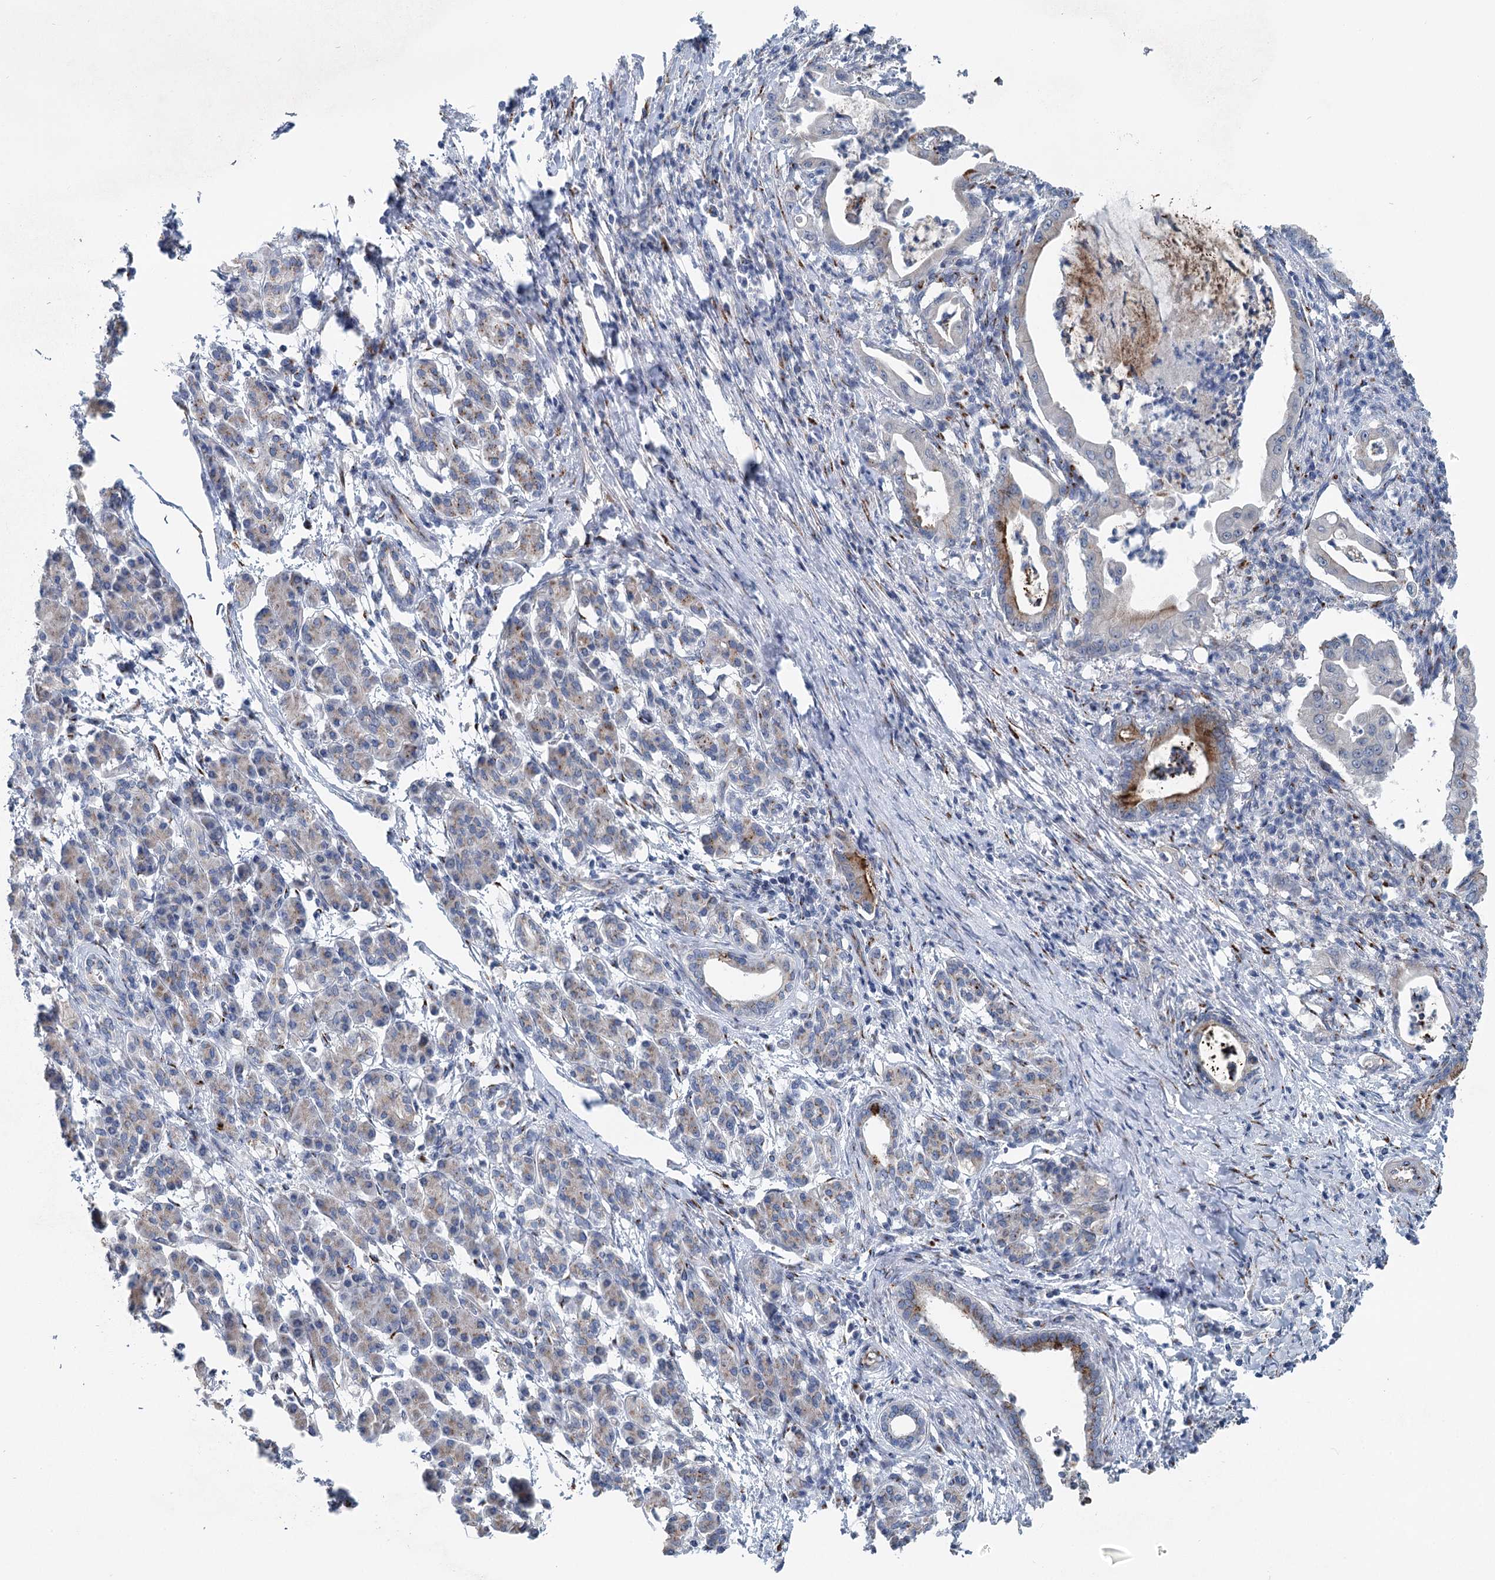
{"staining": {"intensity": "moderate", "quantity": "<25%", "location": "cytoplasmic/membranous"}, "tissue": "pancreatic cancer", "cell_type": "Tumor cells", "image_type": "cancer", "snomed": [{"axis": "morphology", "description": "Adenocarcinoma, NOS"}, {"axis": "topography", "description": "Pancreas"}], "caption": "Protein expression analysis of human pancreatic cancer (adenocarcinoma) reveals moderate cytoplasmic/membranous positivity in approximately <25% of tumor cells.", "gene": "ITIH5", "patient": {"sex": "female", "age": 55}}